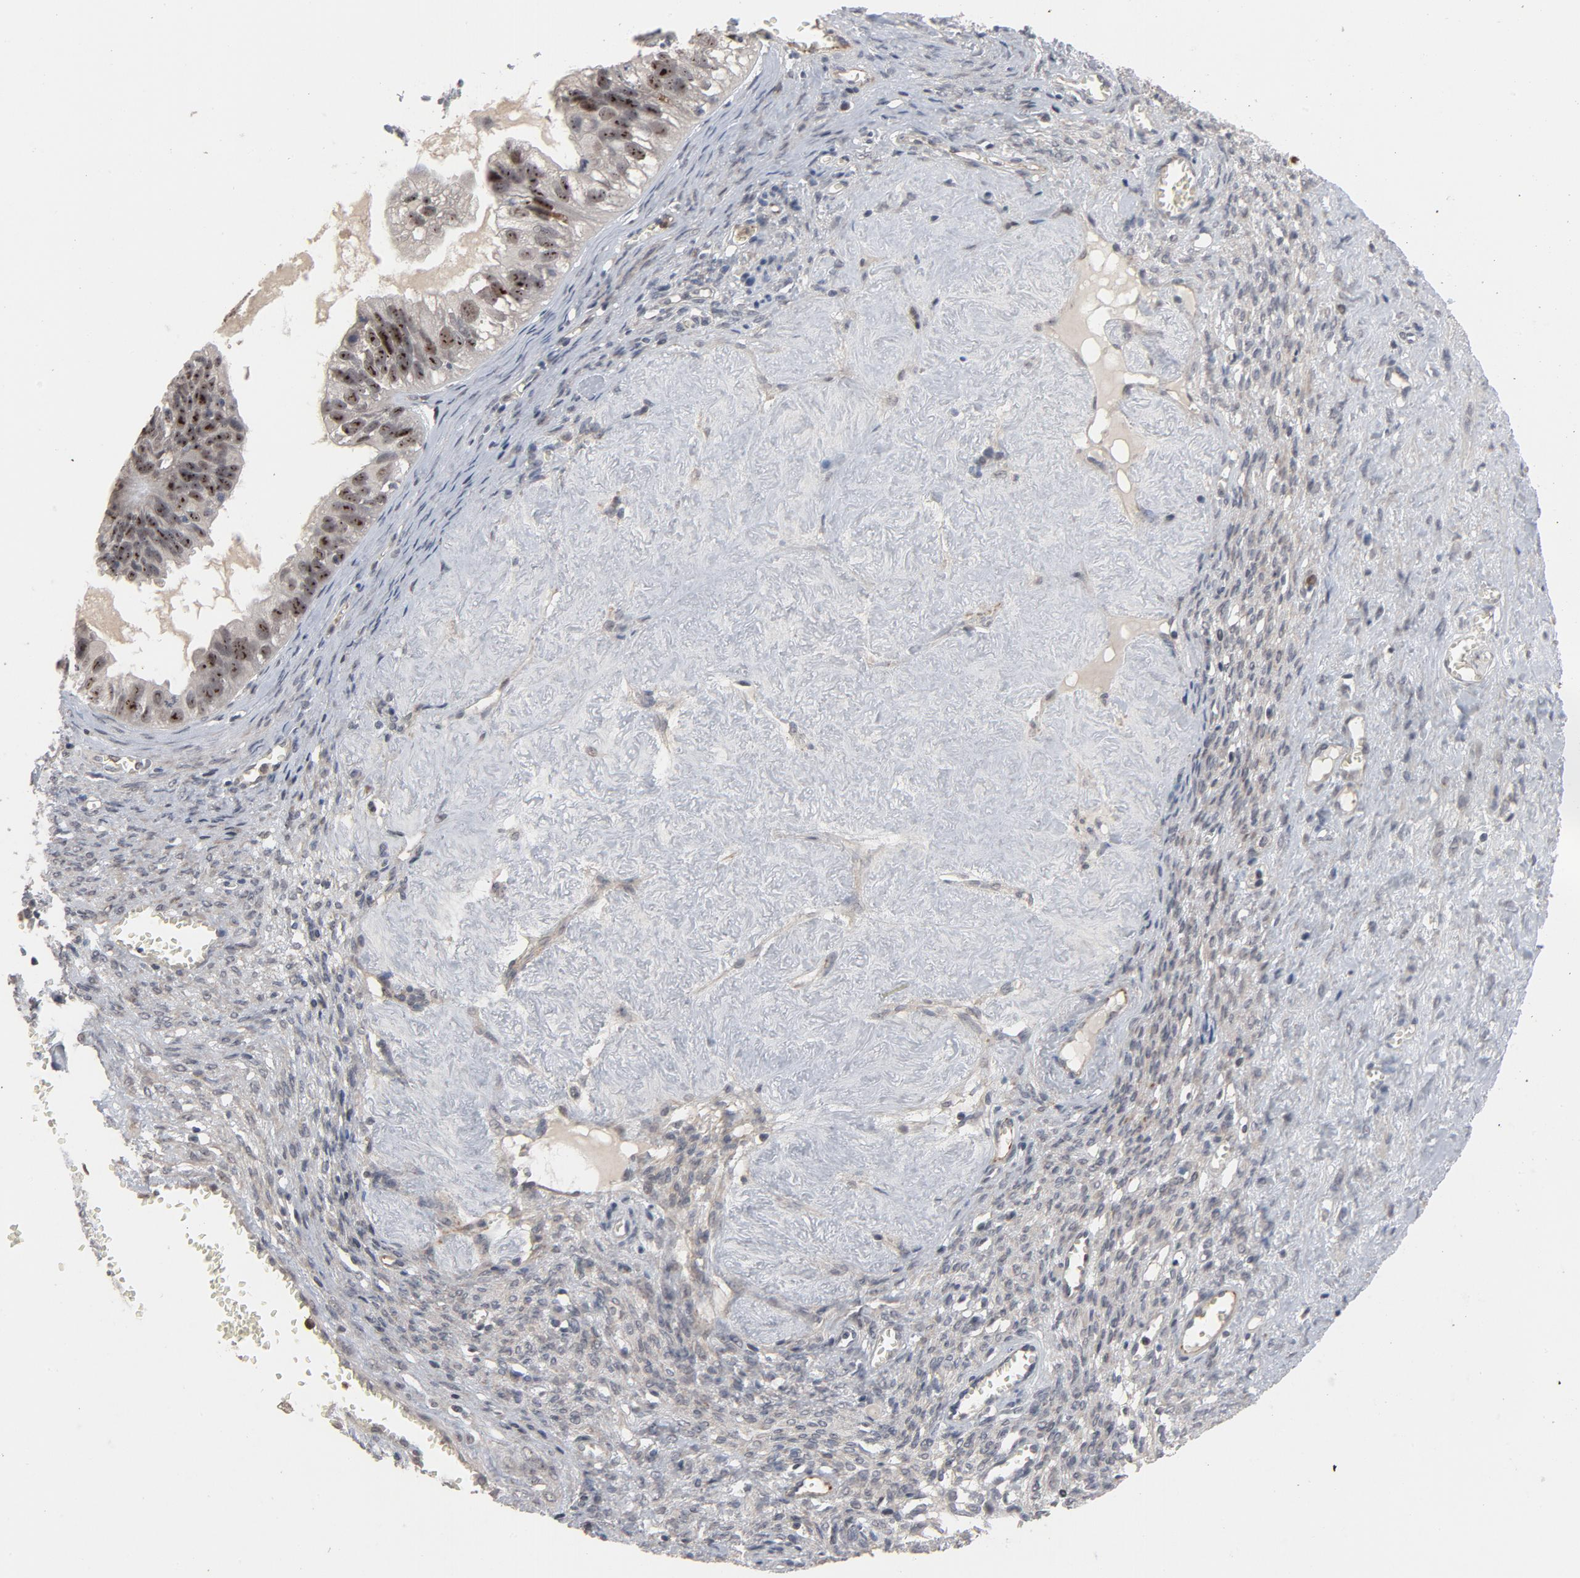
{"staining": {"intensity": "moderate", "quantity": ">75%", "location": "nuclear"}, "tissue": "ovarian cancer", "cell_type": "Tumor cells", "image_type": "cancer", "snomed": [{"axis": "morphology", "description": "Carcinoma, endometroid"}, {"axis": "topography", "description": "Ovary"}], "caption": "About >75% of tumor cells in endometroid carcinoma (ovarian) reveal moderate nuclear protein staining as visualized by brown immunohistochemical staining.", "gene": "RTL5", "patient": {"sex": "female", "age": 85}}